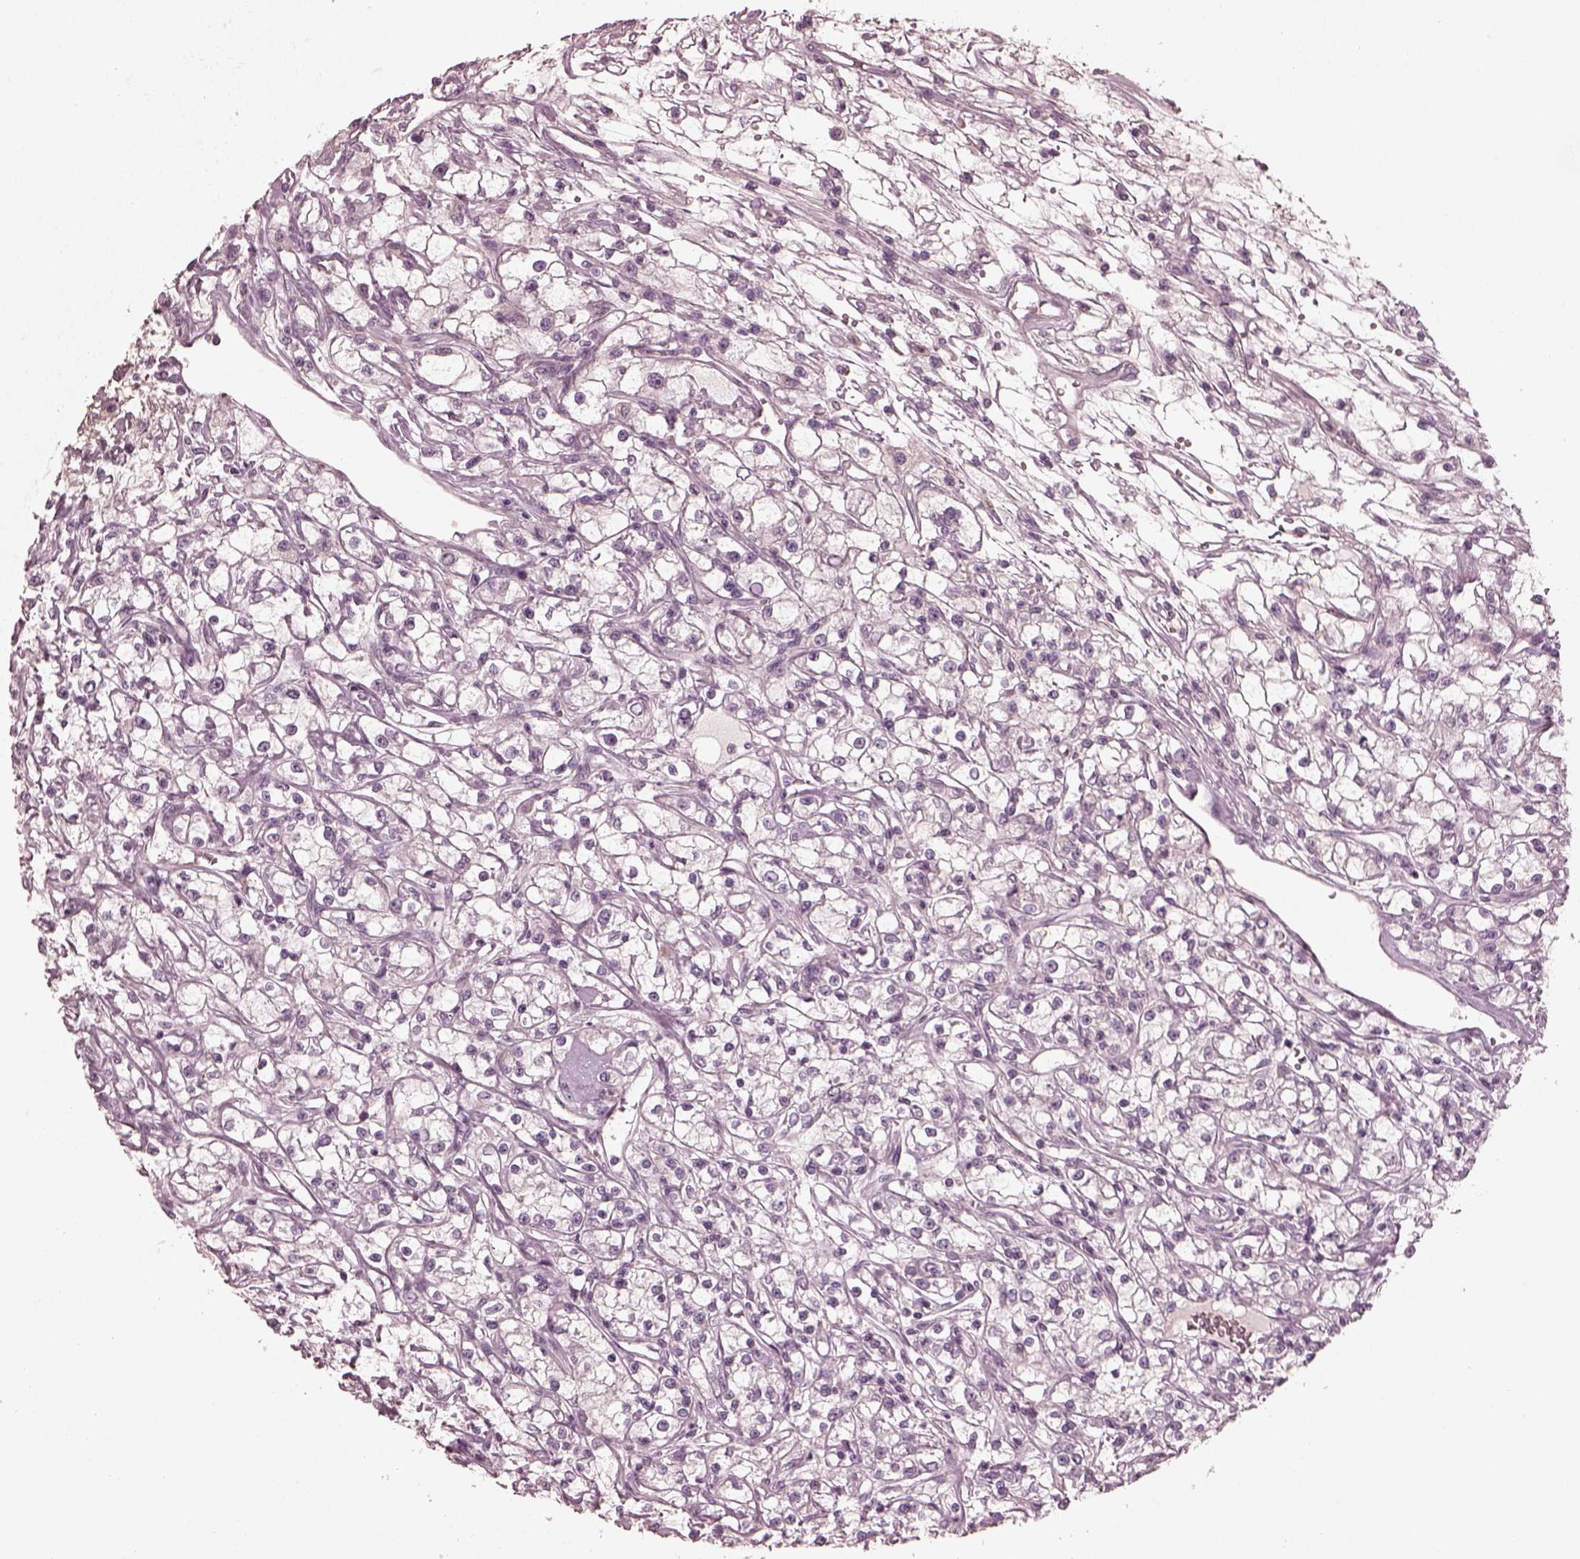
{"staining": {"intensity": "negative", "quantity": "none", "location": "none"}, "tissue": "renal cancer", "cell_type": "Tumor cells", "image_type": "cancer", "snomed": [{"axis": "morphology", "description": "Adenocarcinoma, NOS"}, {"axis": "topography", "description": "Kidney"}], "caption": "This is a histopathology image of IHC staining of renal adenocarcinoma, which shows no positivity in tumor cells.", "gene": "OPTC", "patient": {"sex": "female", "age": 59}}